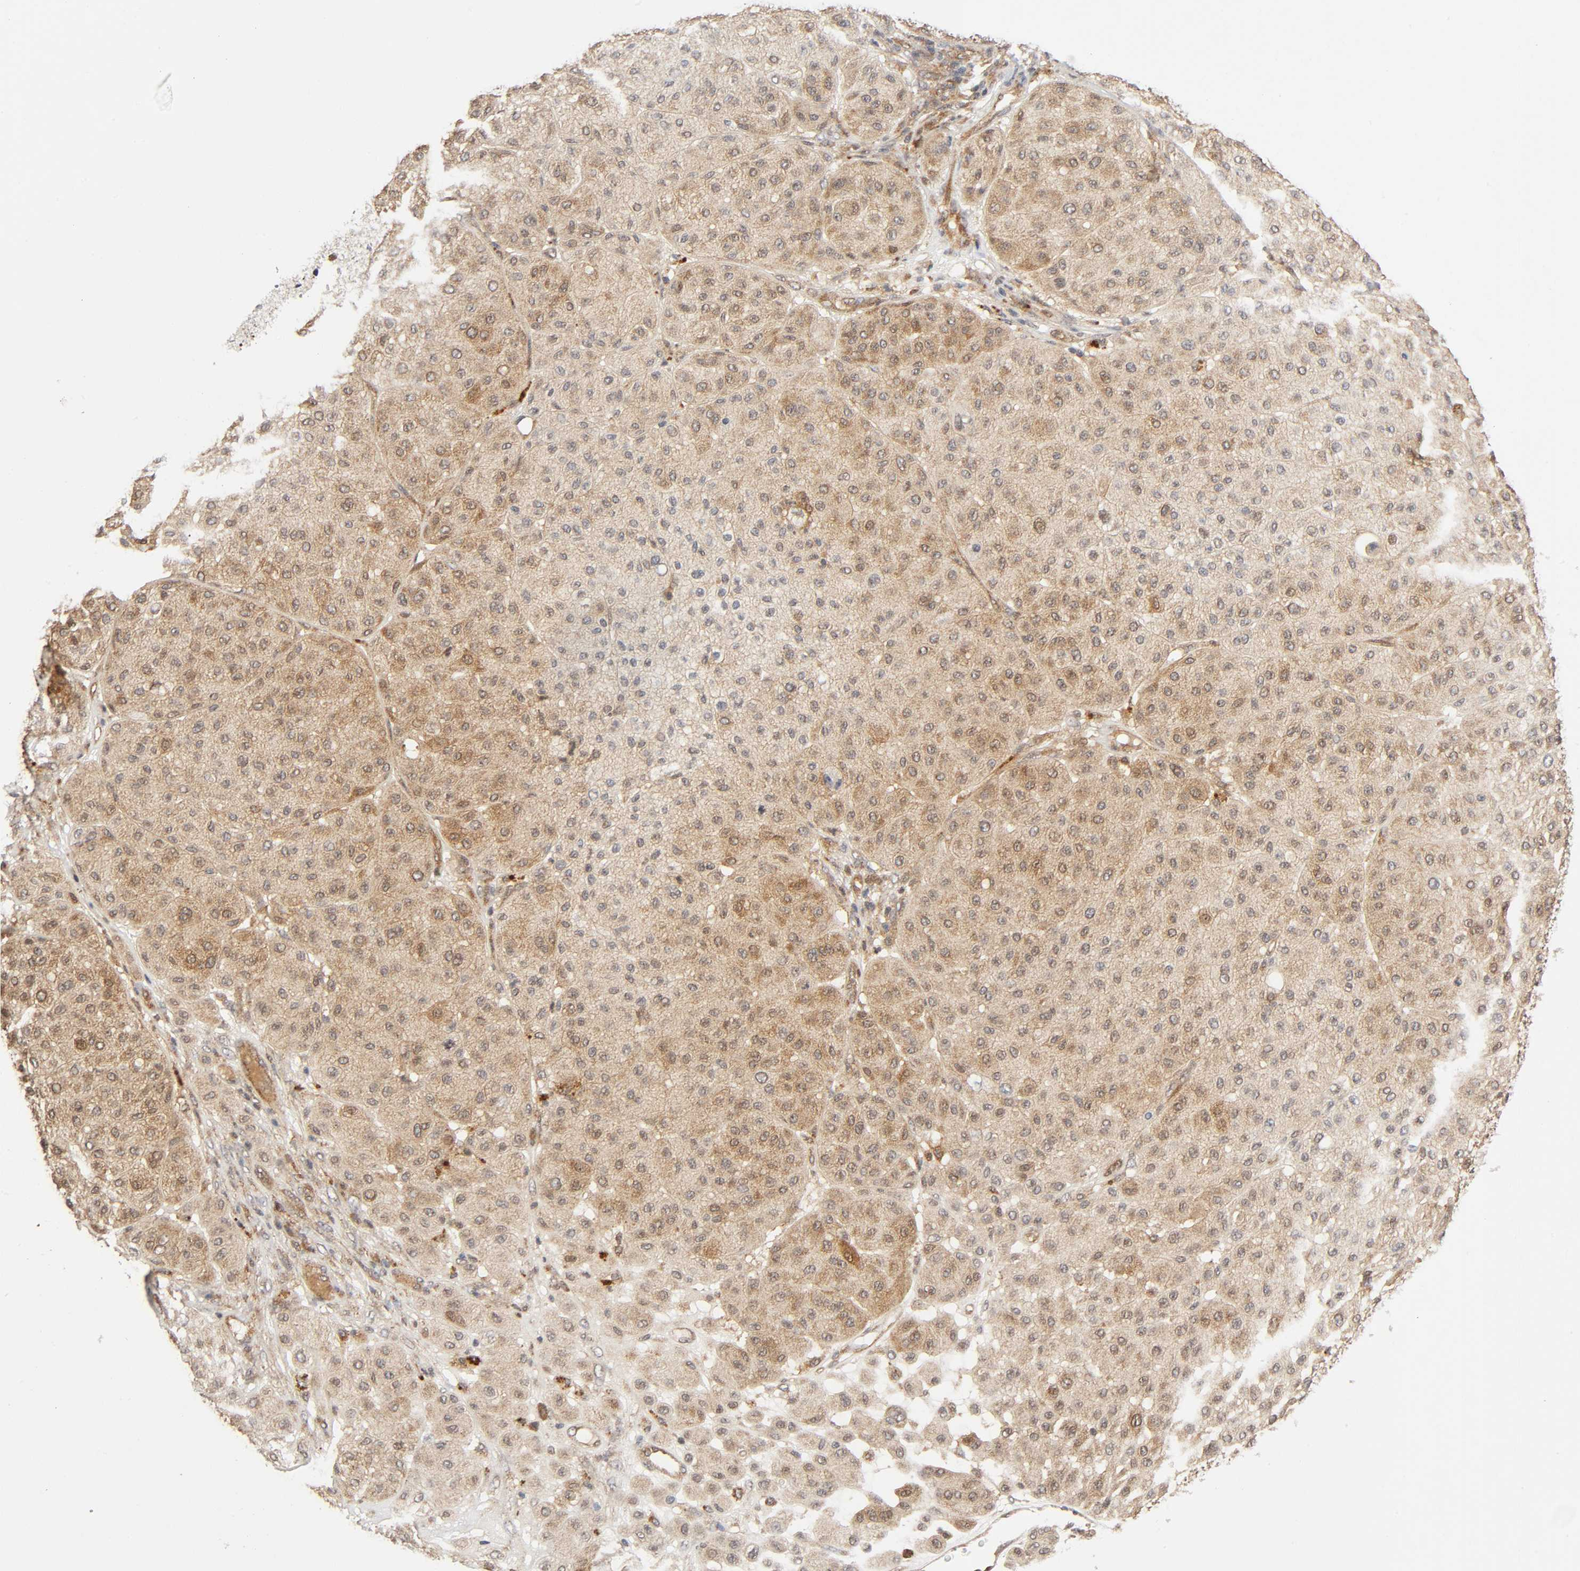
{"staining": {"intensity": "weak", "quantity": ">75%", "location": "cytoplasmic/membranous,nuclear"}, "tissue": "melanoma", "cell_type": "Tumor cells", "image_type": "cancer", "snomed": [{"axis": "morphology", "description": "Normal tissue, NOS"}, {"axis": "morphology", "description": "Malignant melanoma, Metastatic site"}, {"axis": "topography", "description": "Skin"}], "caption": "High-magnification brightfield microscopy of malignant melanoma (metastatic site) stained with DAB (3,3'-diaminobenzidine) (brown) and counterstained with hematoxylin (blue). tumor cells exhibit weak cytoplasmic/membranous and nuclear positivity is seen in approximately>75% of cells.", "gene": "CASP9", "patient": {"sex": "male", "age": 41}}